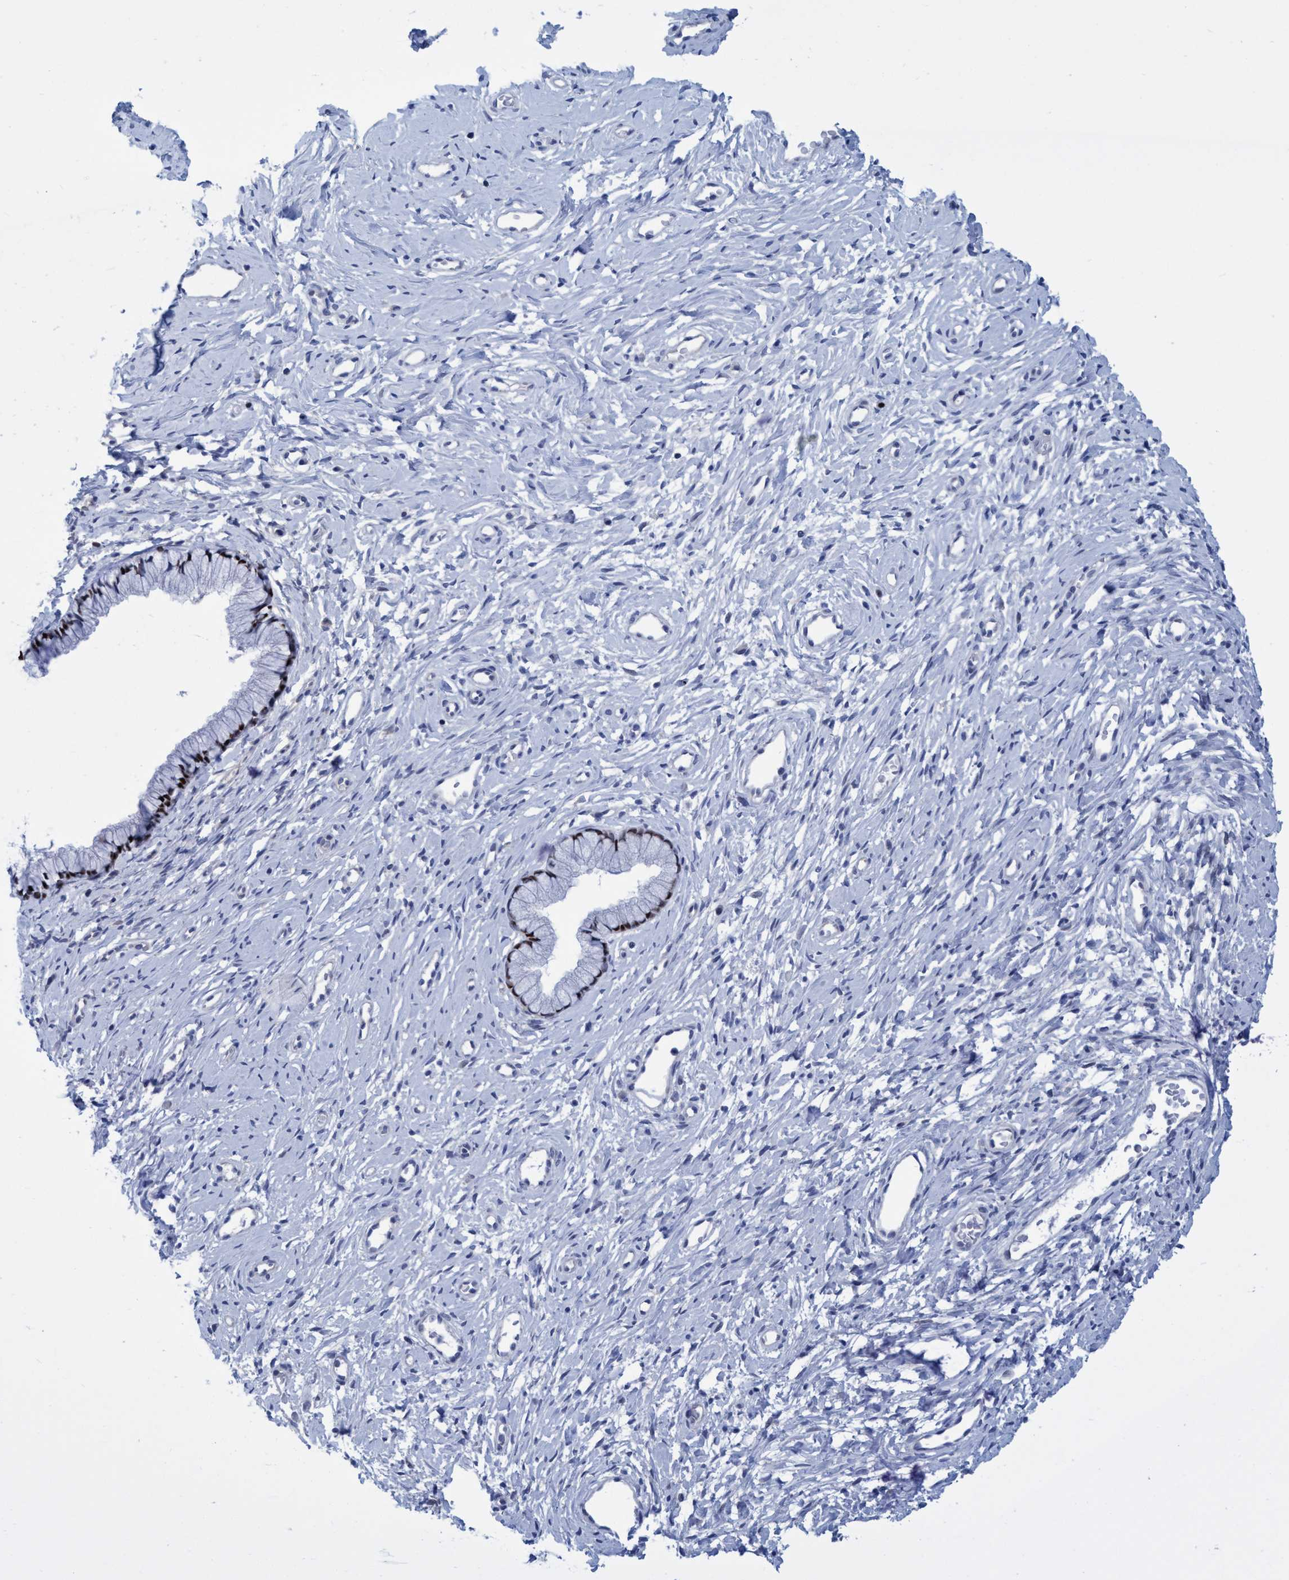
{"staining": {"intensity": "moderate", "quantity": "25%-75%", "location": "nuclear"}, "tissue": "cervix", "cell_type": "Glandular cells", "image_type": "normal", "snomed": [{"axis": "morphology", "description": "Normal tissue, NOS"}, {"axis": "topography", "description": "Cervix"}], "caption": "Immunohistochemistry (IHC) of benign human cervix demonstrates medium levels of moderate nuclear expression in about 25%-75% of glandular cells.", "gene": "R3HCC1", "patient": {"sex": "female", "age": 77}}